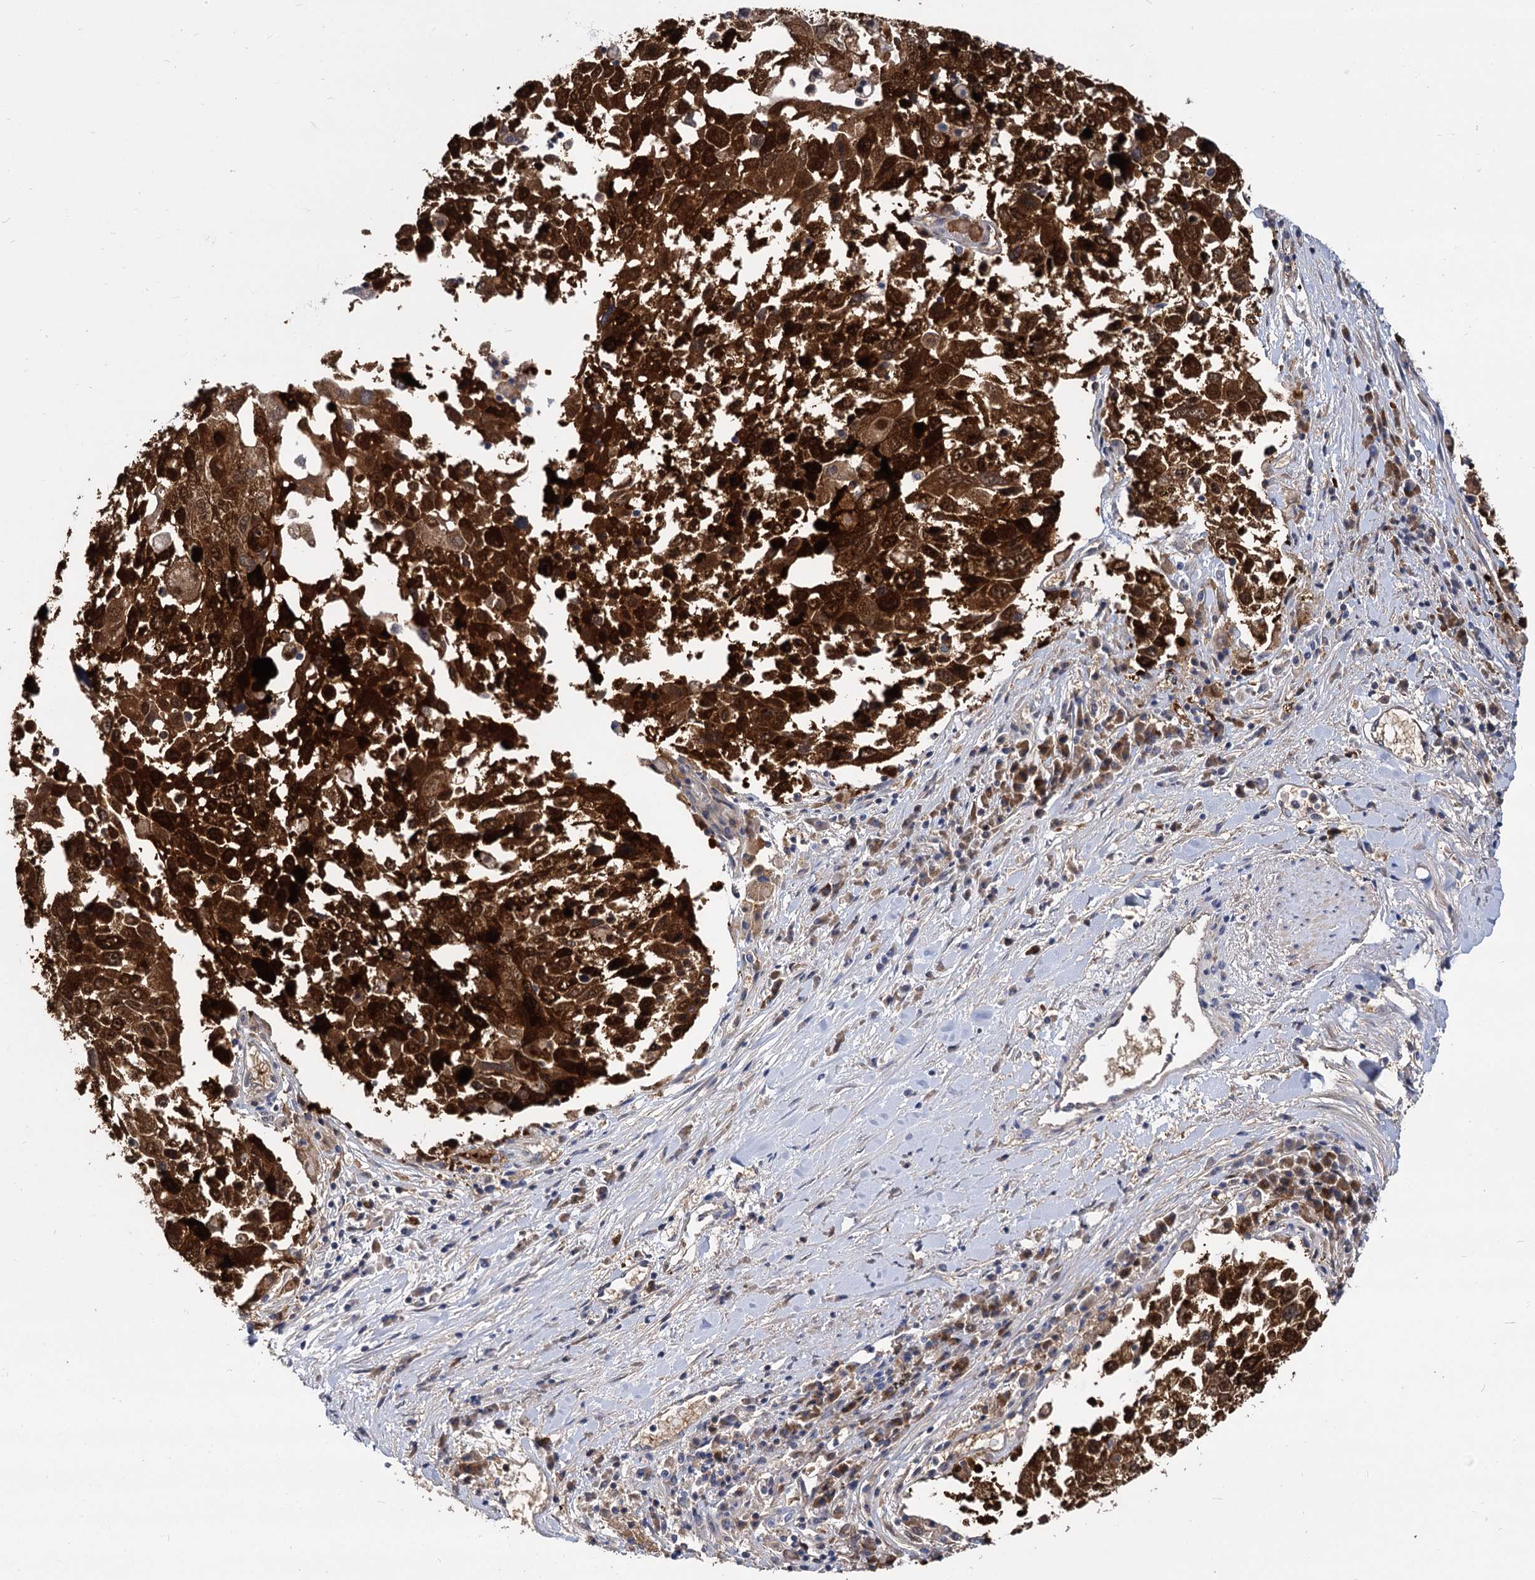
{"staining": {"intensity": "strong", "quantity": ">75%", "location": "cytoplasmic/membranous,nuclear"}, "tissue": "lung cancer", "cell_type": "Tumor cells", "image_type": "cancer", "snomed": [{"axis": "morphology", "description": "Squamous cell carcinoma, NOS"}, {"axis": "topography", "description": "Lung"}], "caption": "Brown immunohistochemical staining in human lung cancer shows strong cytoplasmic/membranous and nuclear positivity in about >75% of tumor cells.", "gene": "GCLC", "patient": {"sex": "male", "age": 65}}